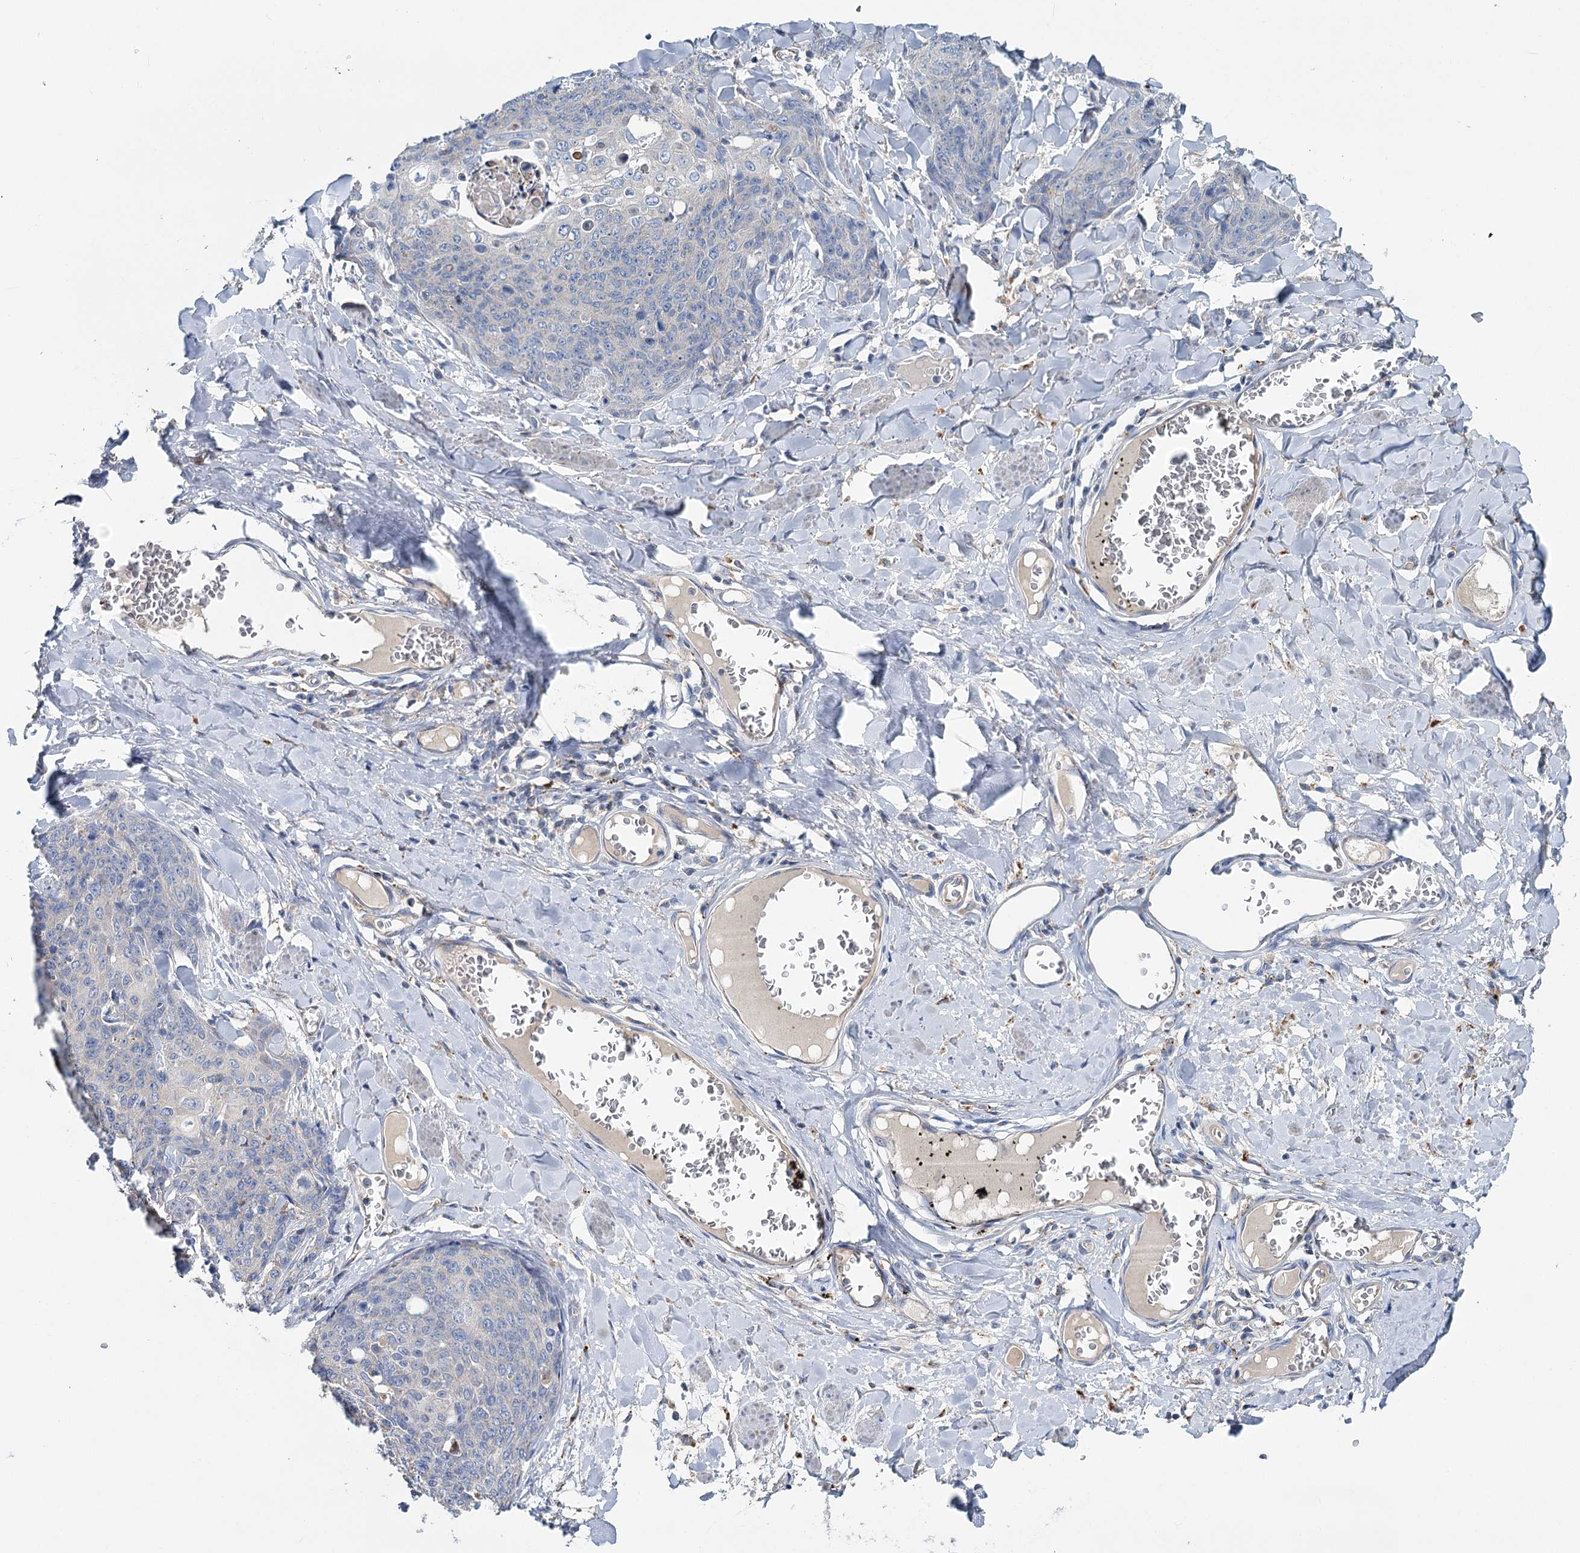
{"staining": {"intensity": "negative", "quantity": "none", "location": "none"}, "tissue": "skin cancer", "cell_type": "Tumor cells", "image_type": "cancer", "snomed": [{"axis": "morphology", "description": "Squamous cell carcinoma, NOS"}, {"axis": "topography", "description": "Skin"}, {"axis": "topography", "description": "Vulva"}], "caption": "This is a image of immunohistochemistry (IHC) staining of skin squamous cell carcinoma, which shows no positivity in tumor cells. (DAB (3,3'-diaminobenzidine) IHC, high magnification).", "gene": "ANKRD16", "patient": {"sex": "female", "age": 85}}